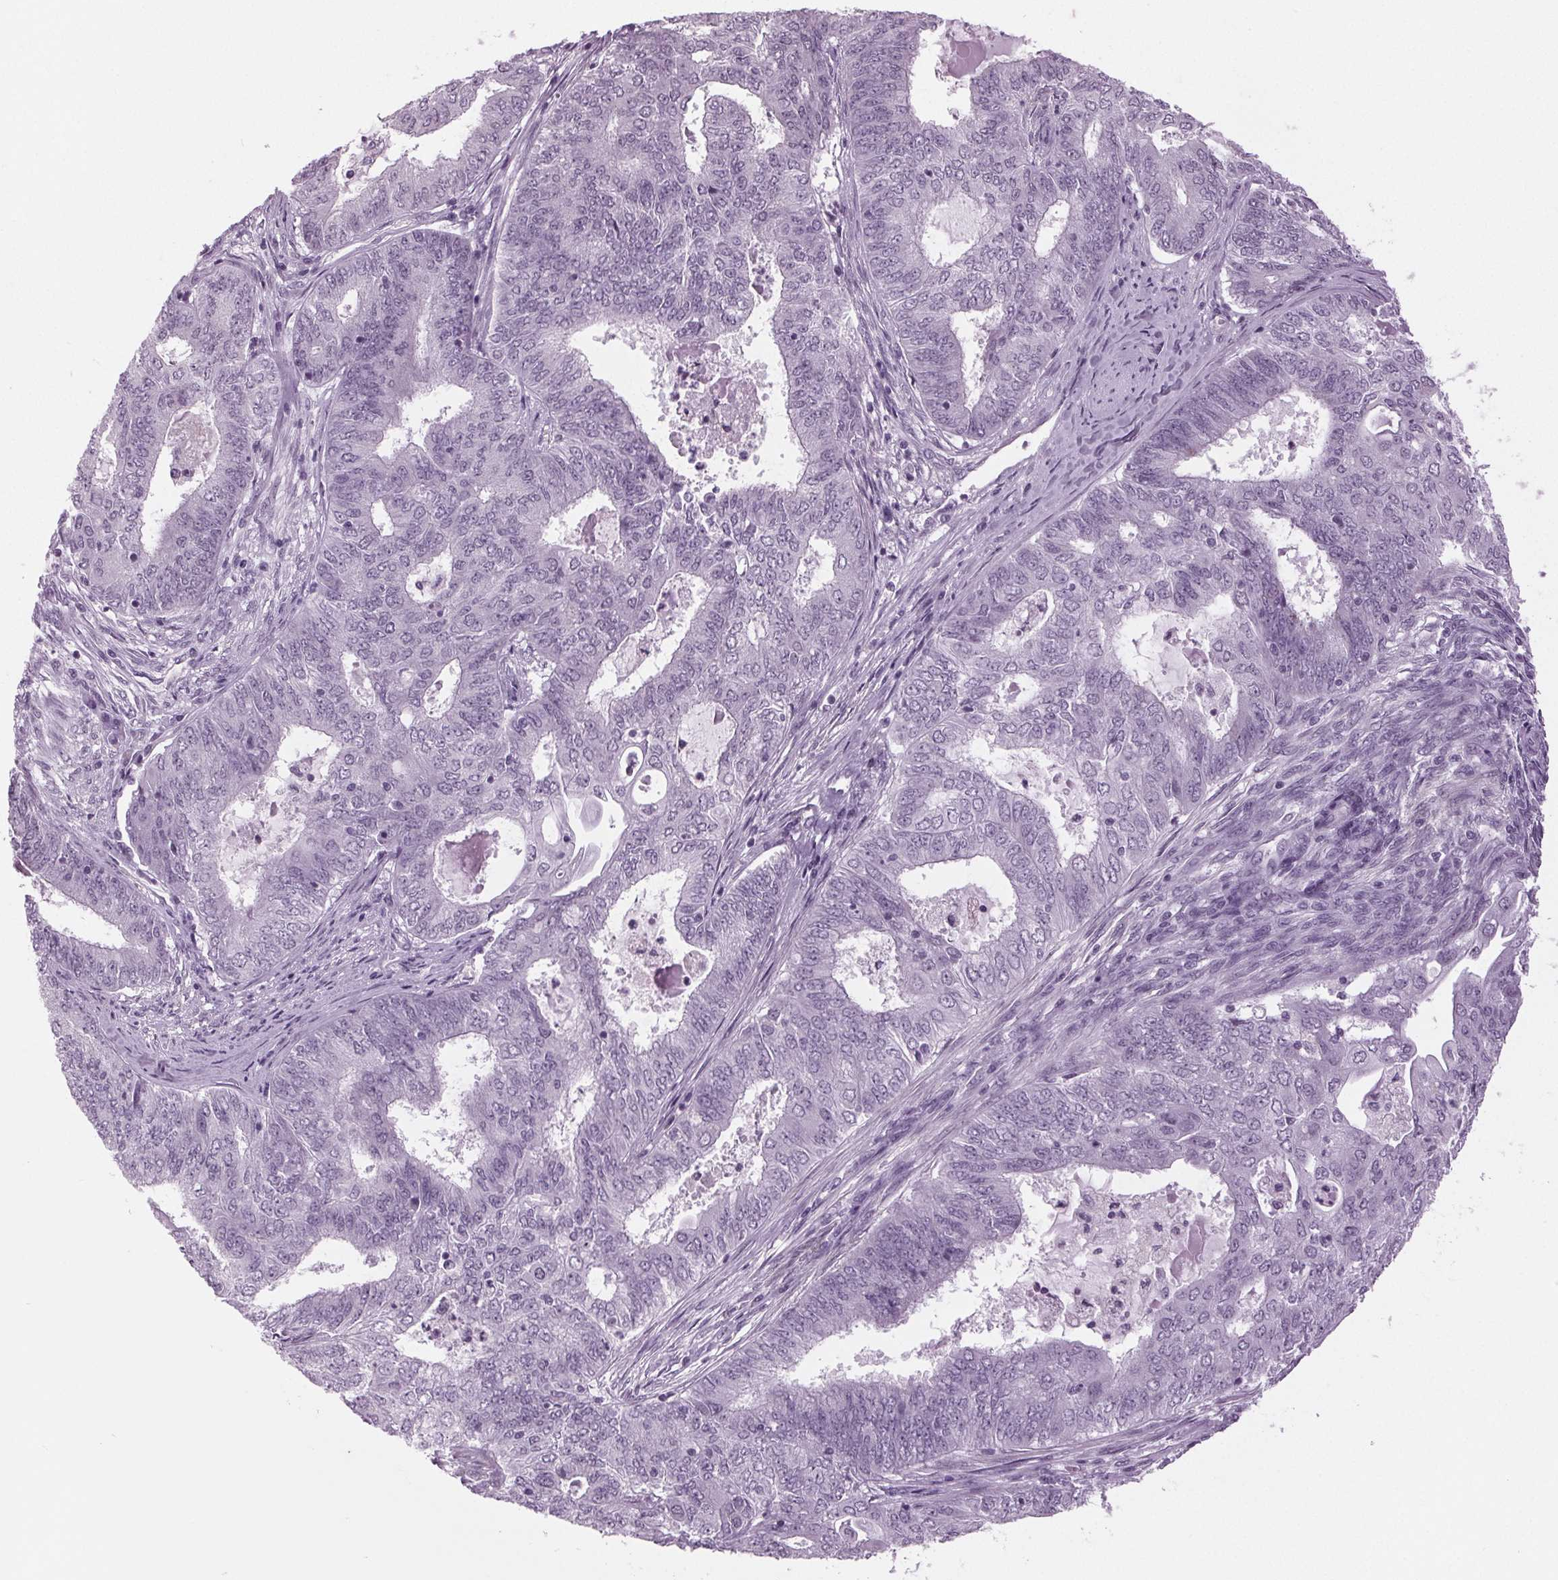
{"staining": {"intensity": "negative", "quantity": "none", "location": "none"}, "tissue": "endometrial cancer", "cell_type": "Tumor cells", "image_type": "cancer", "snomed": [{"axis": "morphology", "description": "Adenocarcinoma, NOS"}, {"axis": "topography", "description": "Endometrium"}], "caption": "Endometrial cancer stained for a protein using immunohistochemistry shows no positivity tumor cells.", "gene": "DNAH12", "patient": {"sex": "female", "age": 62}}